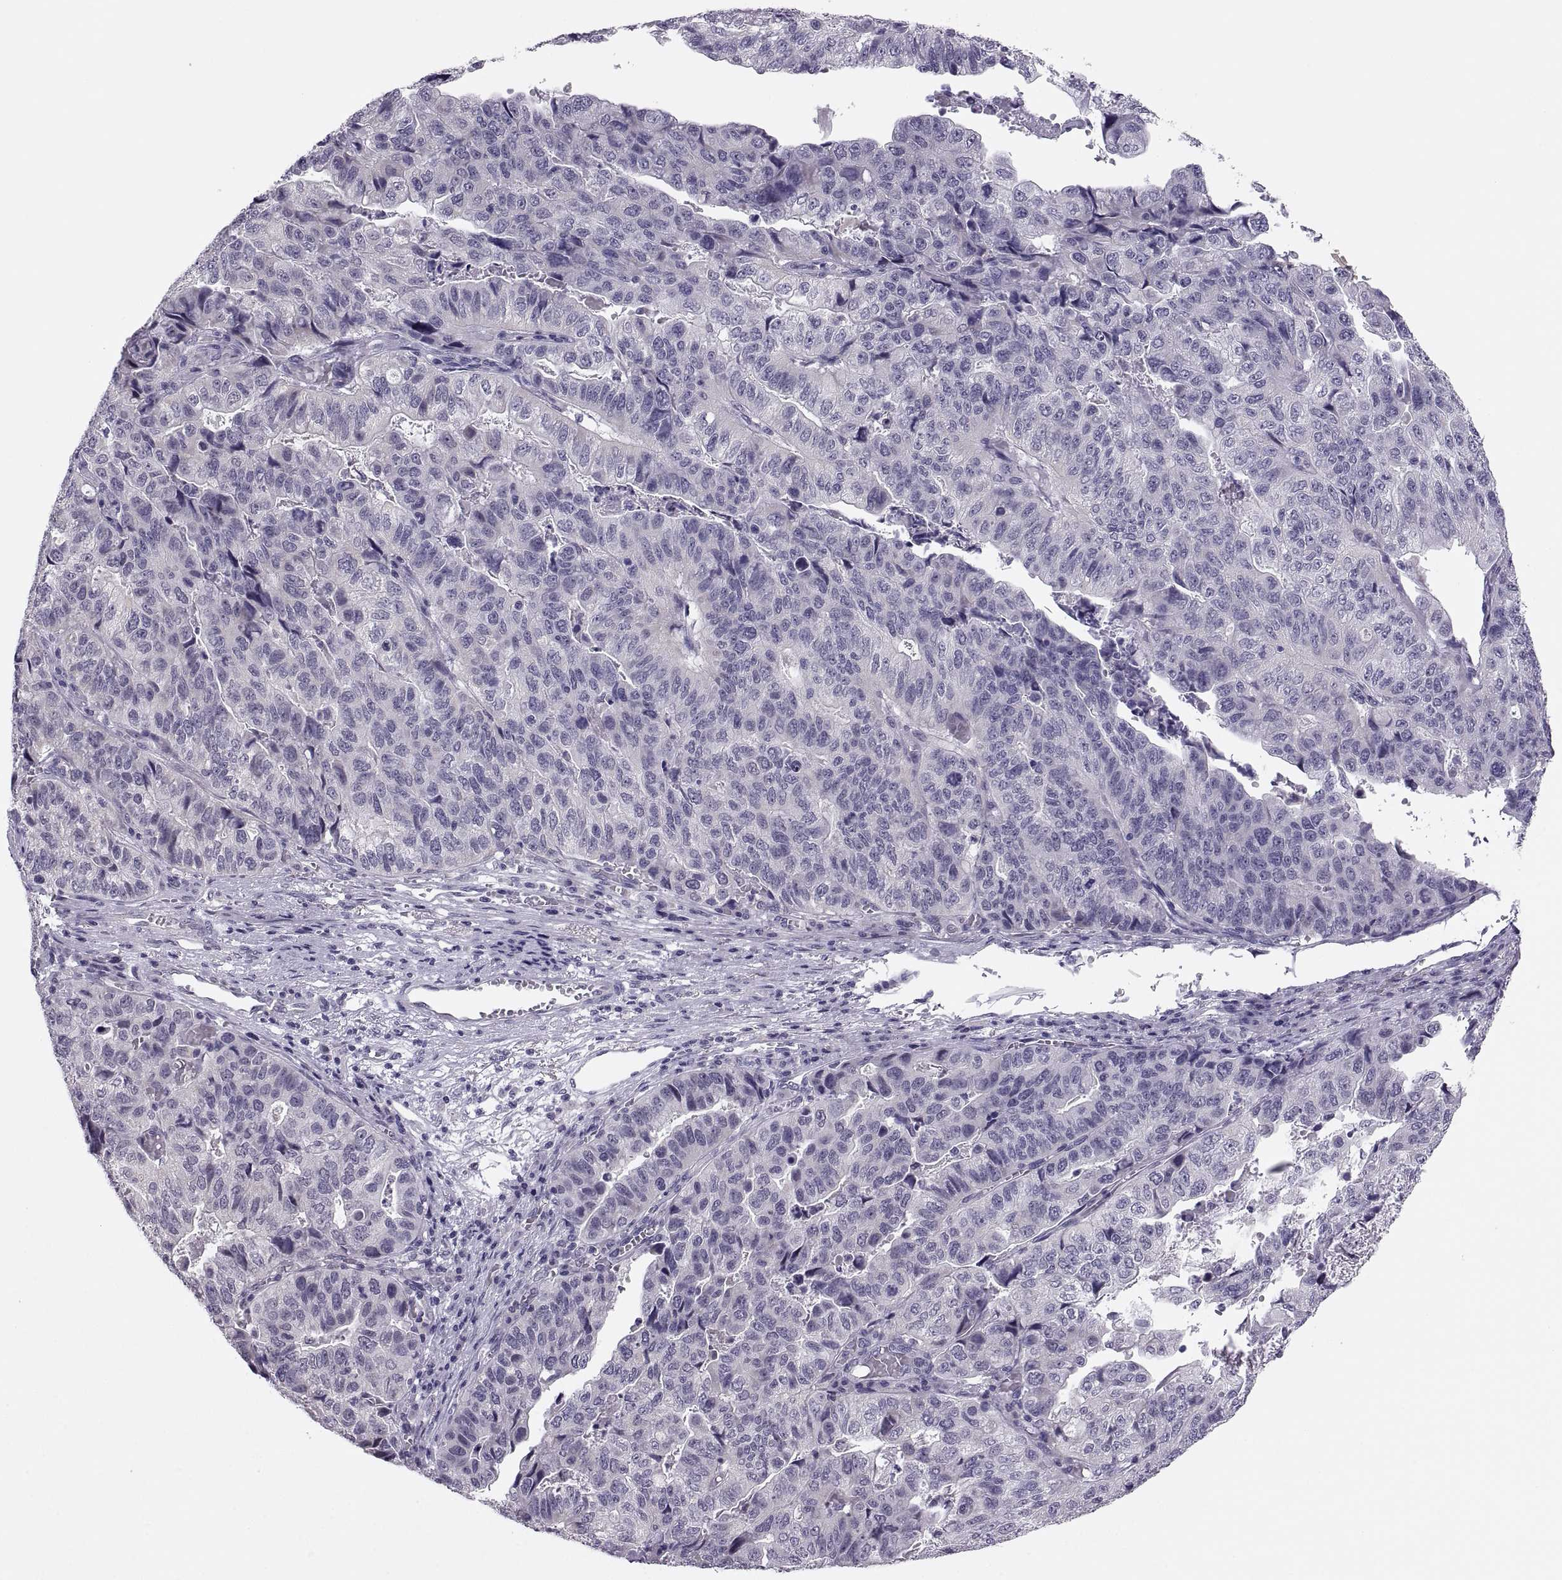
{"staining": {"intensity": "negative", "quantity": "none", "location": "none"}, "tissue": "stomach cancer", "cell_type": "Tumor cells", "image_type": "cancer", "snomed": [{"axis": "morphology", "description": "Adenocarcinoma, NOS"}, {"axis": "topography", "description": "Stomach, upper"}], "caption": "Tumor cells show no significant expression in stomach adenocarcinoma.", "gene": "ADH6", "patient": {"sex": "female", "age": 67}}